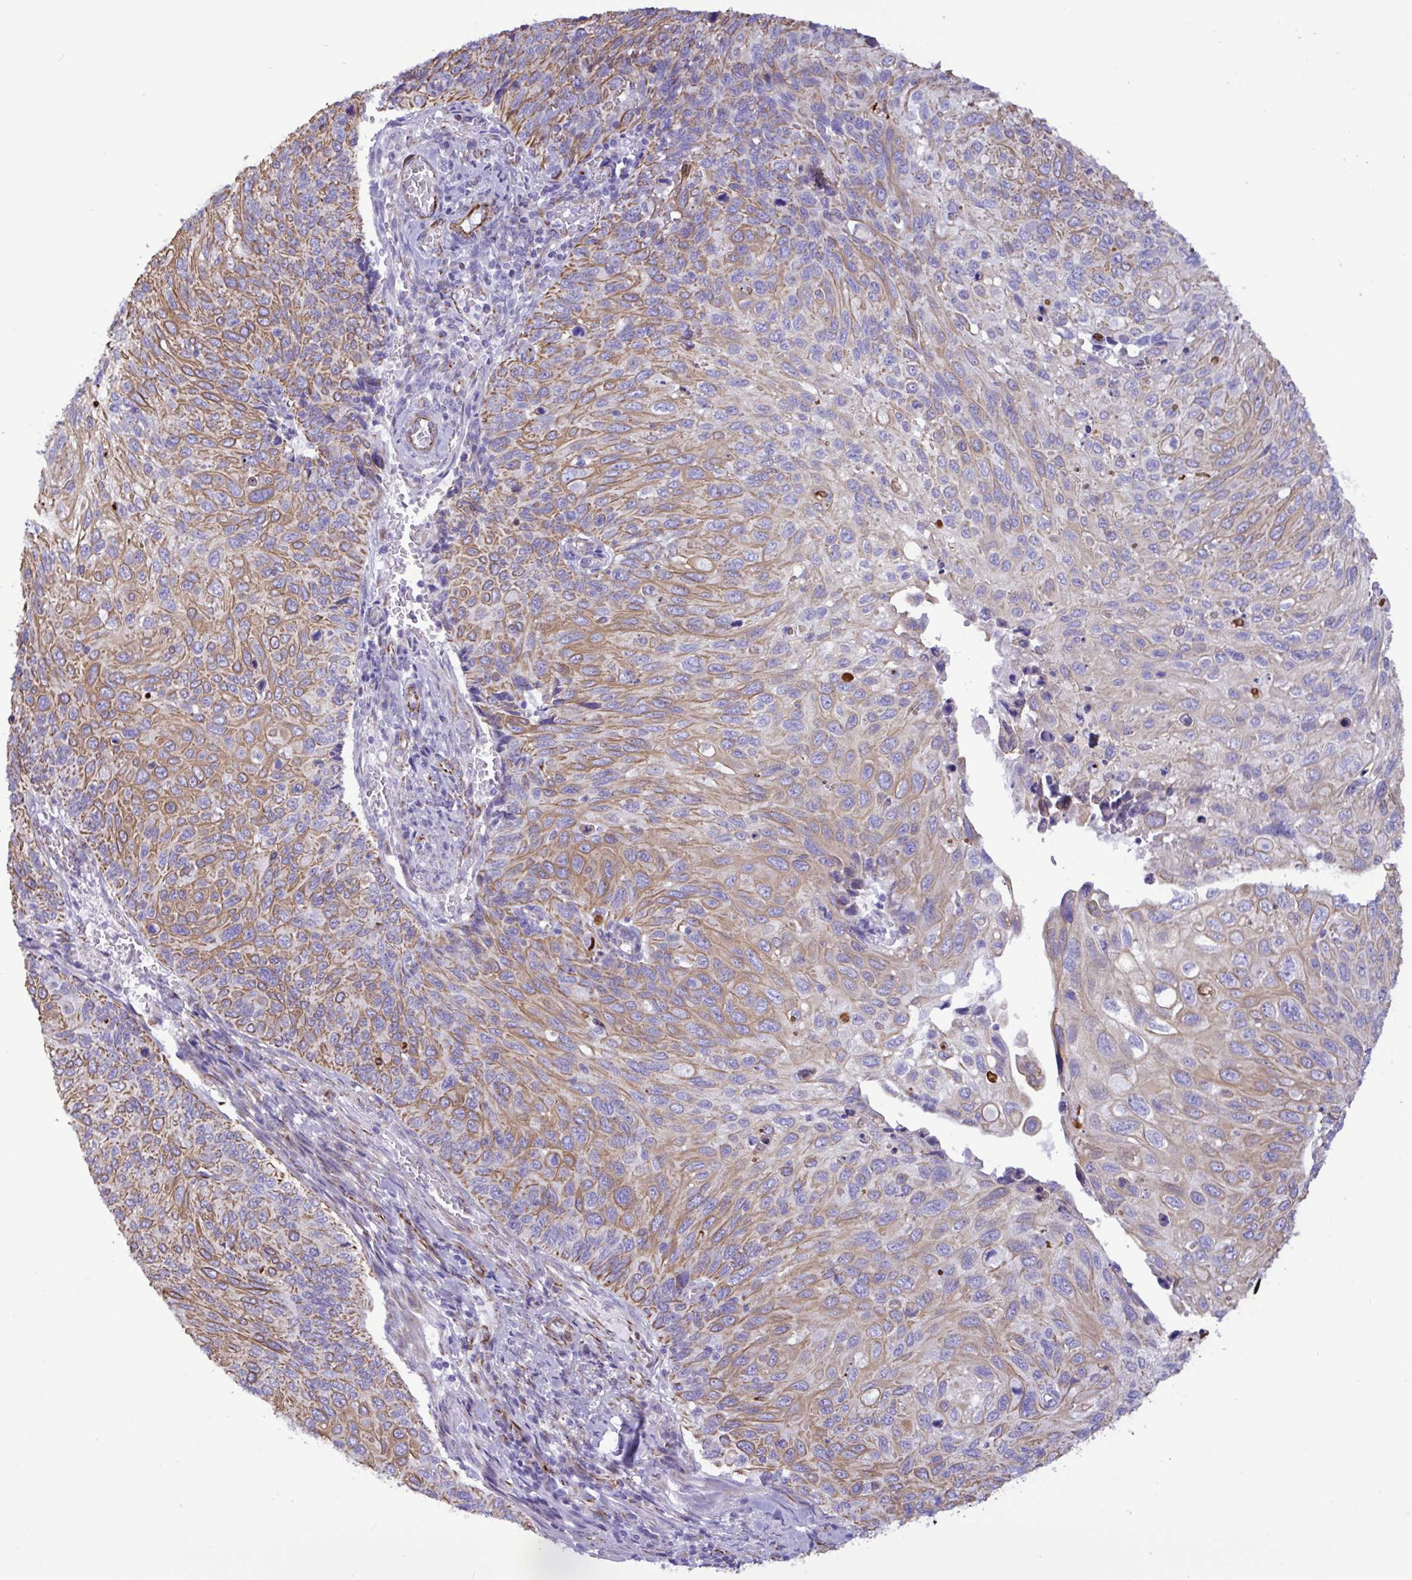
{"staining": {"intensity": "moderate", "quantity": "25%-75%", "location": "cytoplasmic/membranous"}, "tissue": "cervical cancer", "cell_type": "Tumor cells", "image_type": "cancer", "snomed": [{"axis": "morphology", "description": "Squamous cell carcinoma, NOS"}, {"axis": "topography", "description": "Cervix"}], "caption": "There is medium levels of moderate cytoplasmic/membranous positivity in tumor cells of cervical squamous cell carcinoma, as demonstrated by immunohistochemical staining (brown color).", "gene": "SMAD5", "patient": {"sex": "female", "age": 70}}